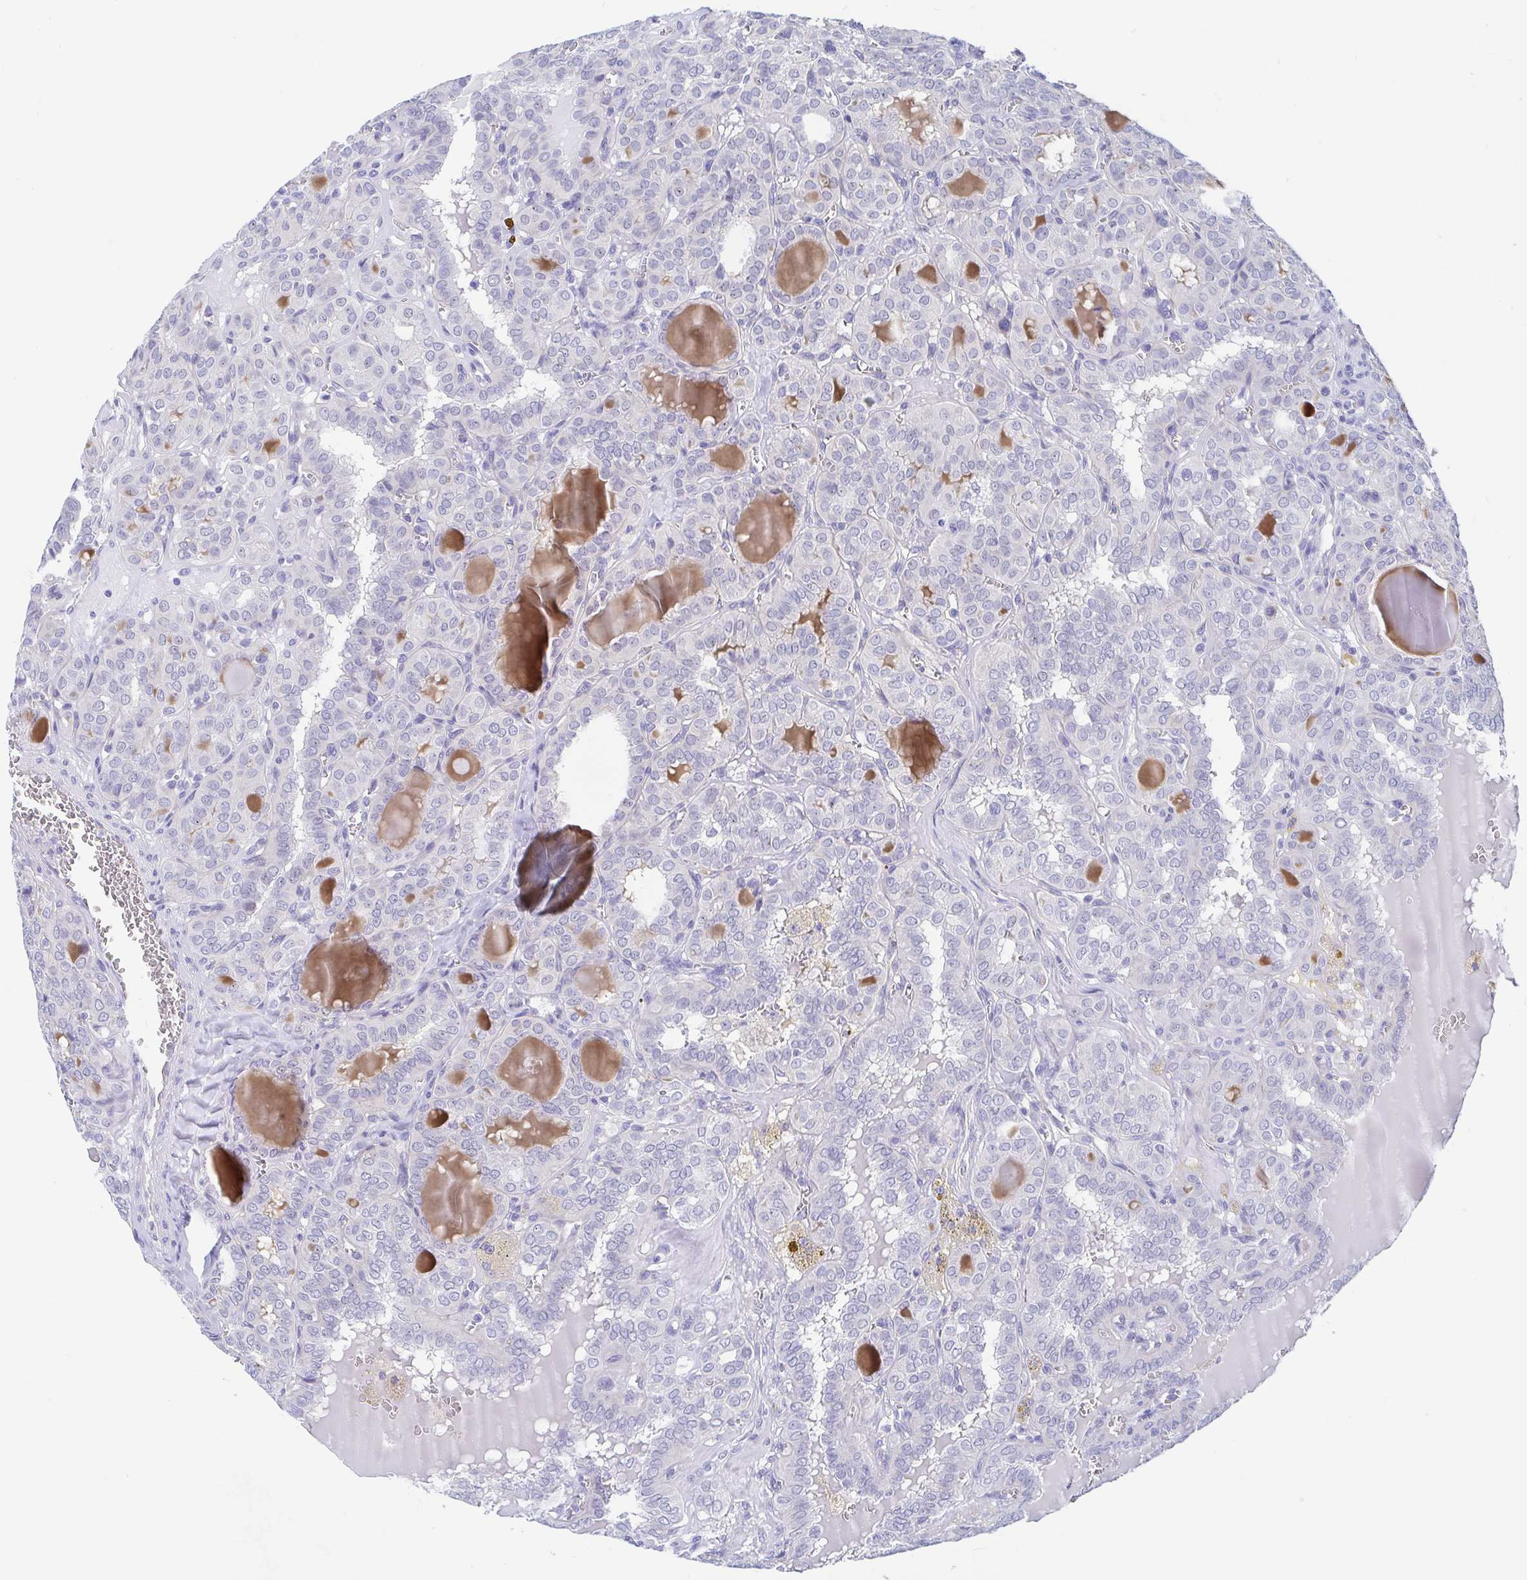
{"staining": {"intensity": "negative", "quantity": "none", "location": "none"}, "tissue": "thyroid cancer", "cell_type": "Tumor cells", "image_type": "cancer", "snomed": [{"axis": "morphology", "description": "Papillary adenocarcinoma, NOS"}, {"axis": "topography", "description": "Thyroid gland"}], "caption": "Tumor cells show no significant protein positivity in thyroid cancer (papillary adenocarcinoma).", "gene": "TEX12", "patient": {"sex": "female", "age": 41}}